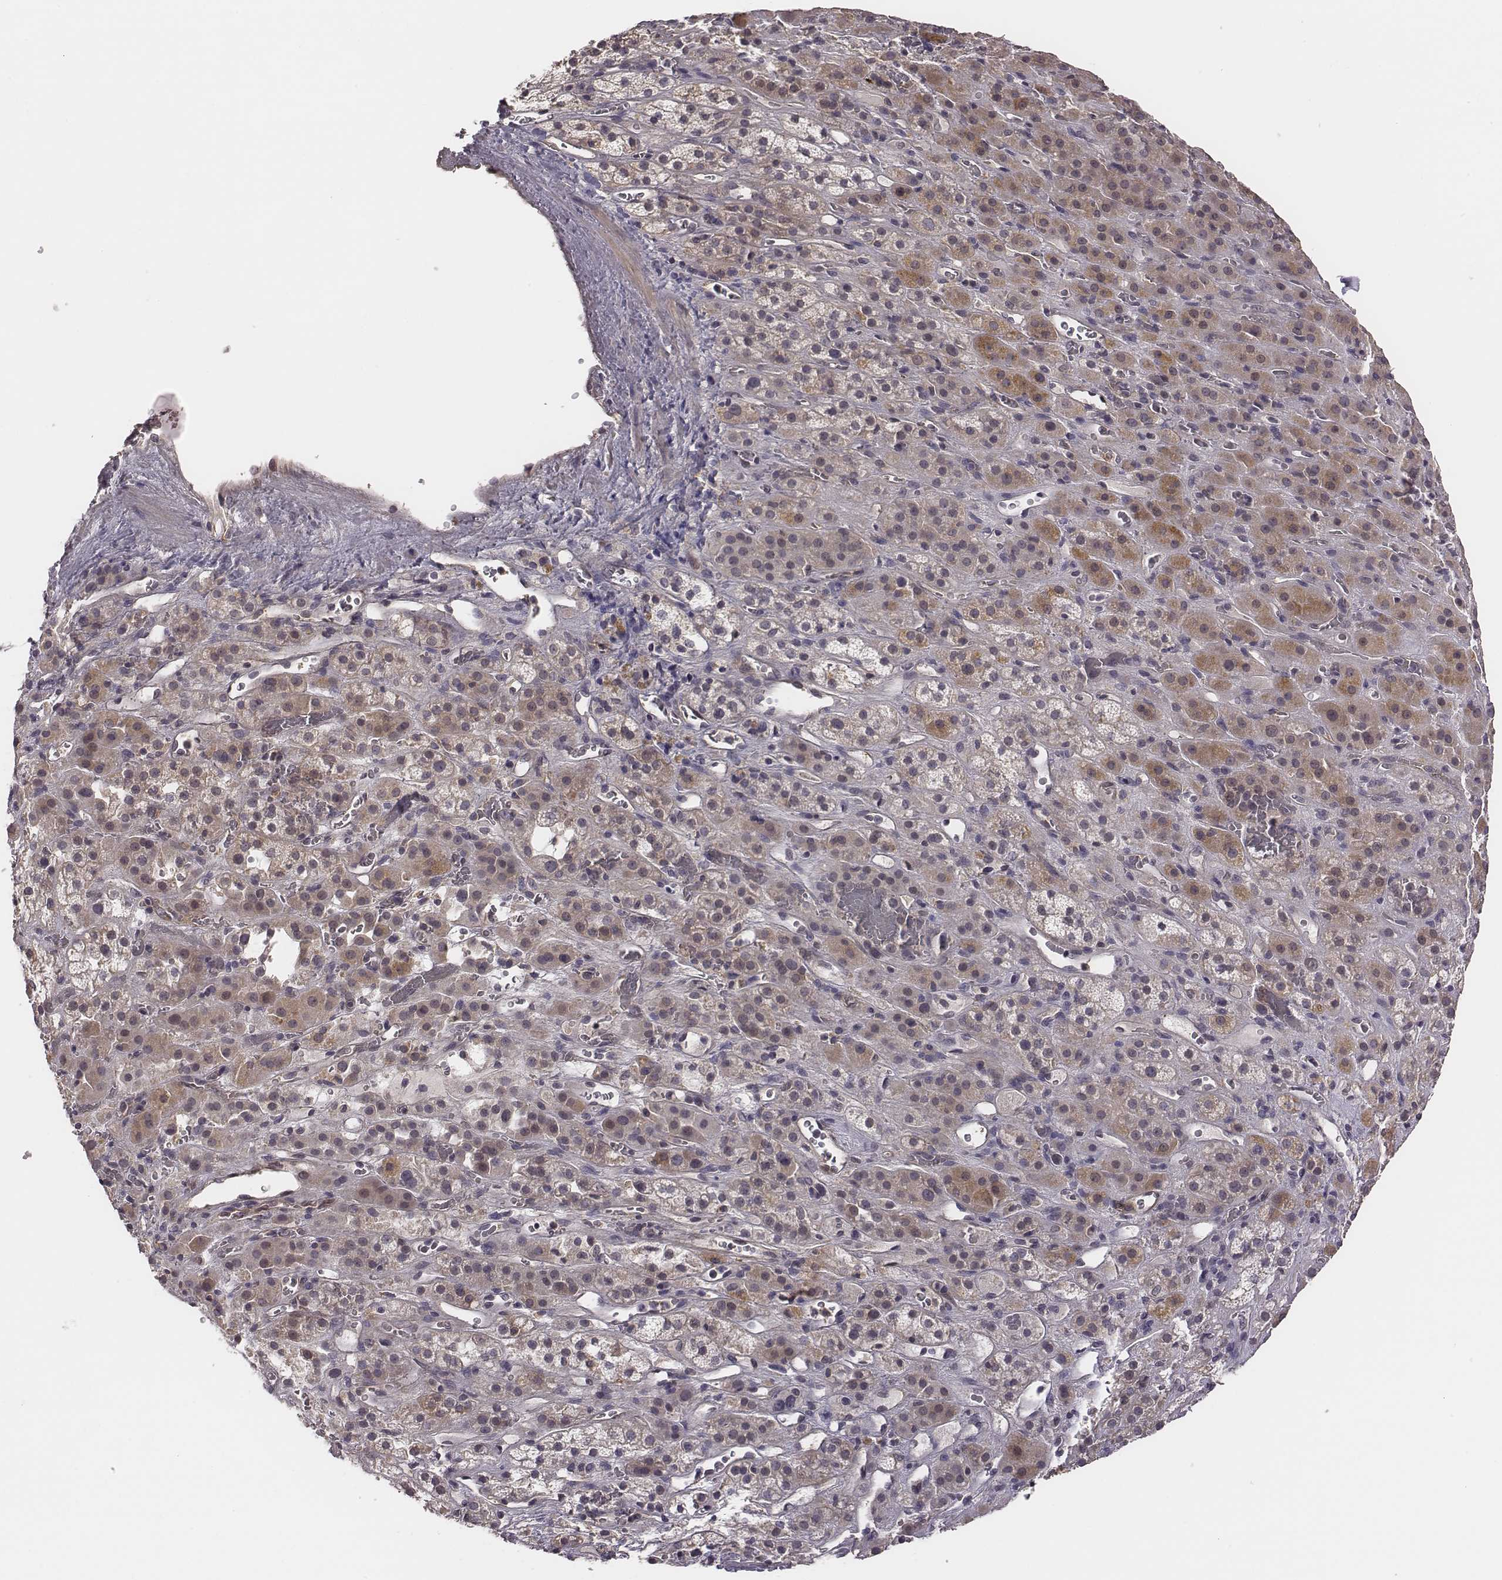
{"staining": {"intensity": "moderate", "quantity": "<25%", "location": "cytoplasmic/membranous"}, "tissue": "adrenal gland", "cell_type": "Glandular cells", "image_type": "normal", "snomed": [{"axis": "morphology", "description": "Normal tissue, NOS"}, {"axis": "topography", "description": "Adrenal gland"}], "caption": "Adrenal gland stained for a protein (brown) demonstrates moderate cytoplasmic/membranous positive positivity in about <25% of glandular cells.", "gene": "SCARF1", "patient": {"sex": "male", "age": 57}}